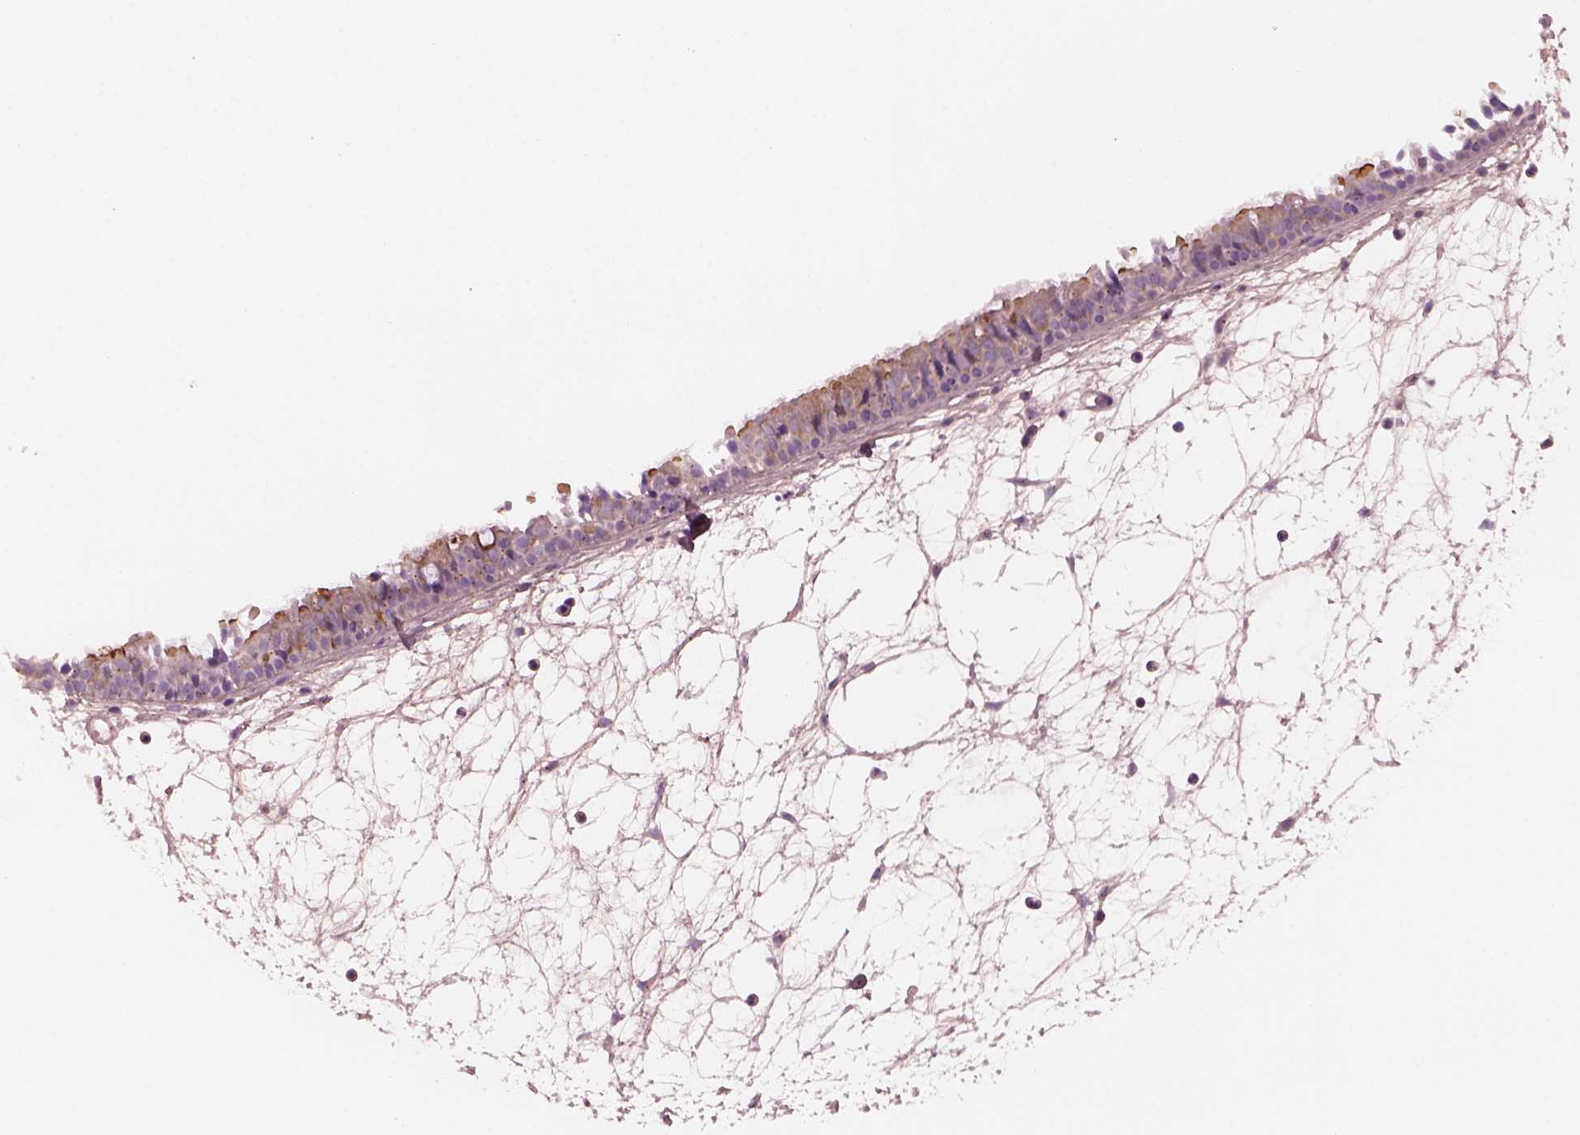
{"staining": {"intensity": "strong", "quantity": "<25%", "location": "cytoplasmic/membranous"}, "tissue": "nasopharynx", "cell_type": "Respiratory epithelial cells", "image_type": "normal", "snomed": [{"axis": "morphology", "description": "Normal tissue, NOS"}, {"axis": "topography", "description": "Nasopharynx"}], "caption": "DAB immunohistochemical staining of normal nasopharynx exhibits strong cytoplasmic/membranous protein positivity in approximately <25% of respiratory epithelial cells. The staining was performed using DAB (3,3'-diaminobenzidine), with brown indicating positive protein expression. Nuclei are stained blue with hematoxylin.", "gene": "SAXO1", "patient": {"sex": "male", "age": 31}}